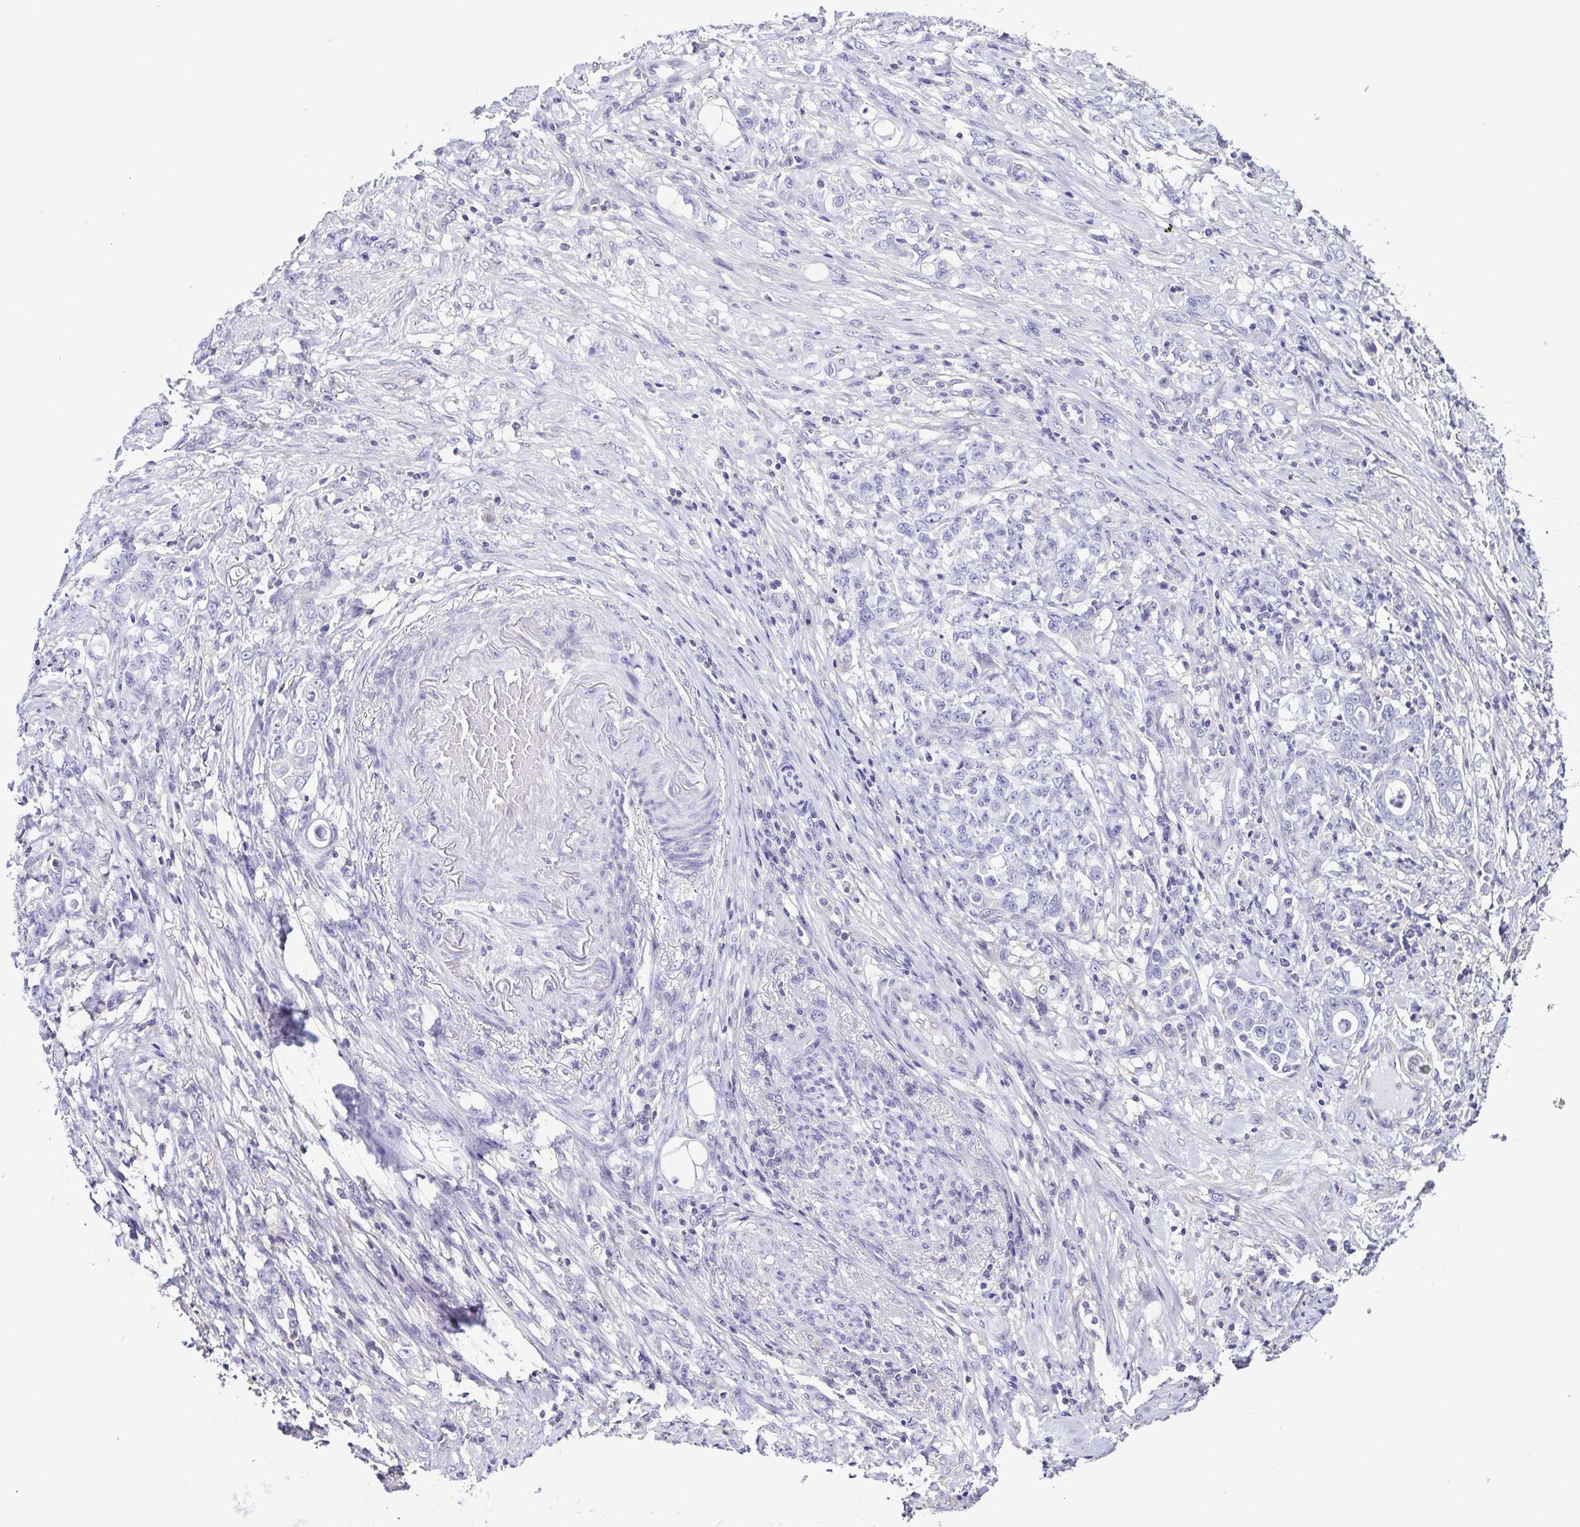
{"staining": {"intensity": "negative", "quantity": "none", "location": "none"}, "tissue": "stomach cancer", "cell_type": "Tumor cells", "image_type": "cancer", "snomed": [{"axis": "morphology", "description": "Adenocarcinoma, NOS"}, {"axis": "topography", "description": "Stomach"}], "caption": "Immunohistochemistry (IHC) image of neoplastic tissue: human stomach adenocarcinoma stained with DAB shows no significant protein expression in tumor cells. Nuclei are stained in blue.", "gene": "TNNT2", "patient": {"sex": "female", "age": 79}}